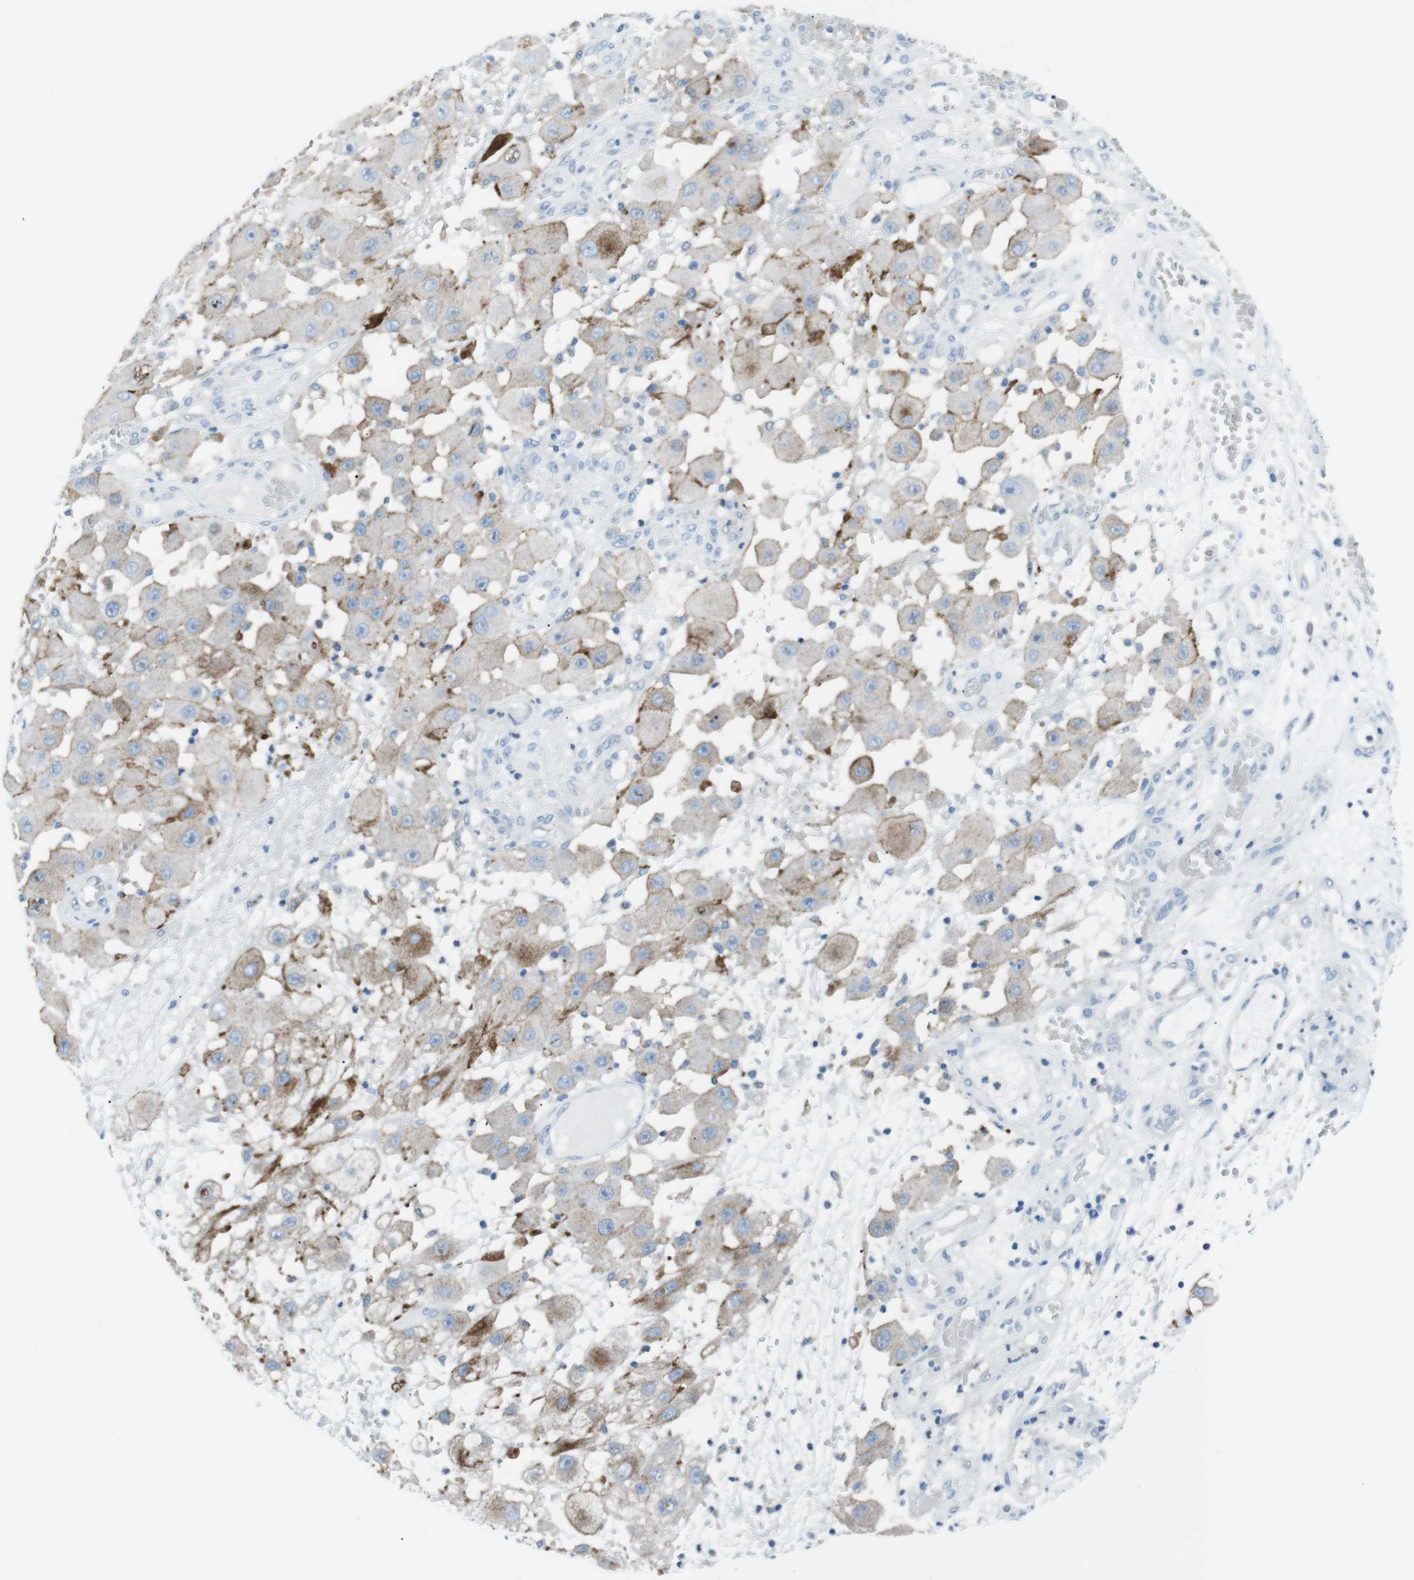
{"staining": {"intensity": "moderate", "quantity": "<25%", "location": "cytoplasmic/membranous"}, "tissue": "melanoma", "cell_type": "Tumor cells", "image_type": "cancer", "snomed": [{"axis": "morphology", "description": "Malignant melanoma, NOS"}, {"axis": "topography", "description": "Skin"}], "caption": "An immunohistochemistry photomicrograph of neoplastic tissue is shown. Protein staining in brown highlights moderate cytoplasmic/membranous positivity in malignant melanoma within tumor cells.", "gene": "CSF2RA", "patient": {"sex": "female", "age": 81}}